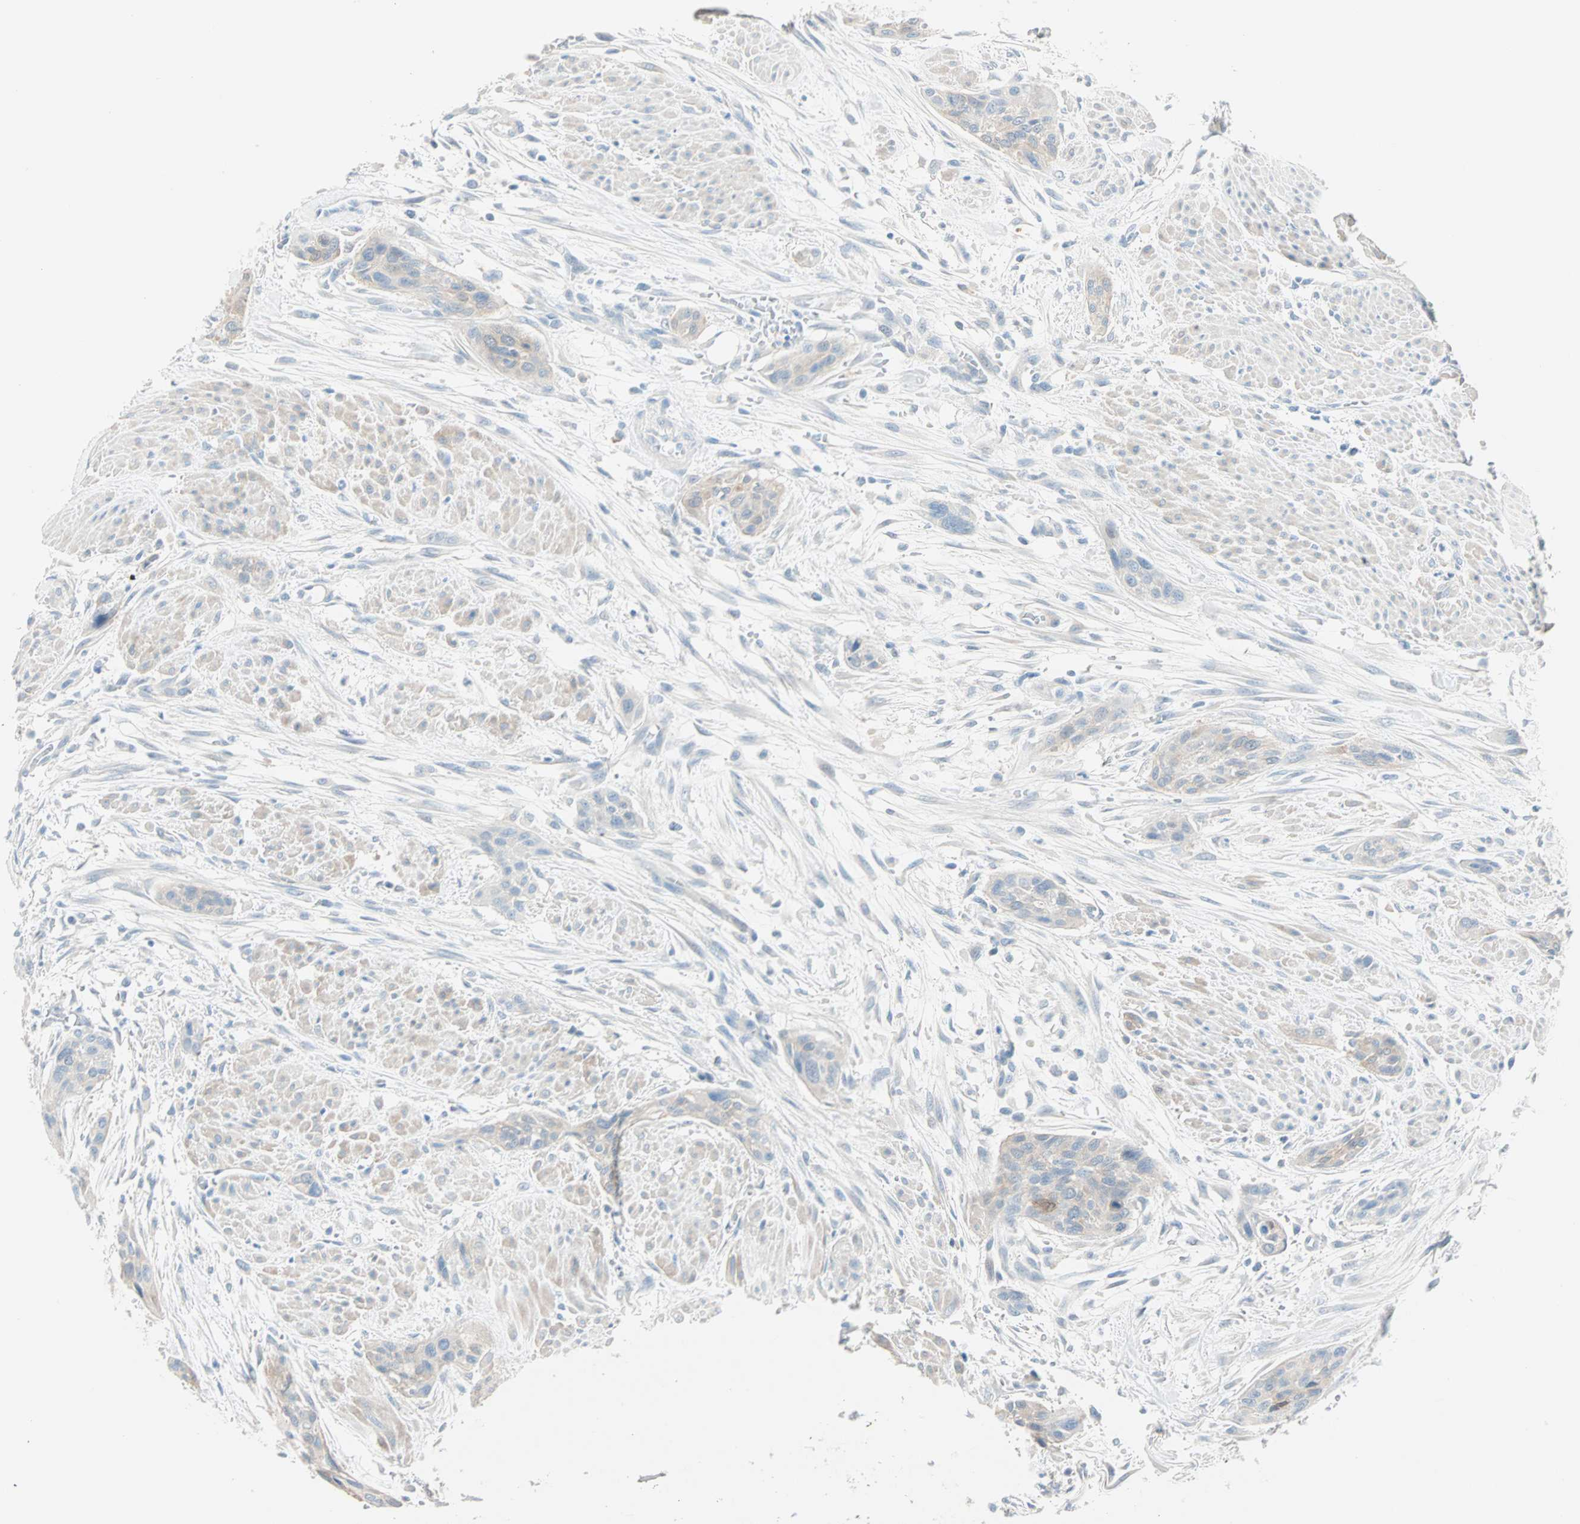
{"staining": {"intensity": "weak", "quantity": "<25%", "location": "cytoplasmic/membranous"}, "tissue": "urothelial cancer", "cell_type": "Tumor cells", "image_type": "cancer", "snomed": [{"axis": "morphology", "description": "Urothelial carcinoma, High grade"}, {"axis": "topography", "description": "Urinary bladder"}], "caption": "This is an immunohistochemistry (IHC) image of high-grade urothelial carcinoma. There is no staining in tumor cells.", "gene": "ATF6", "patient": {"sex": "male", "age": 35}}